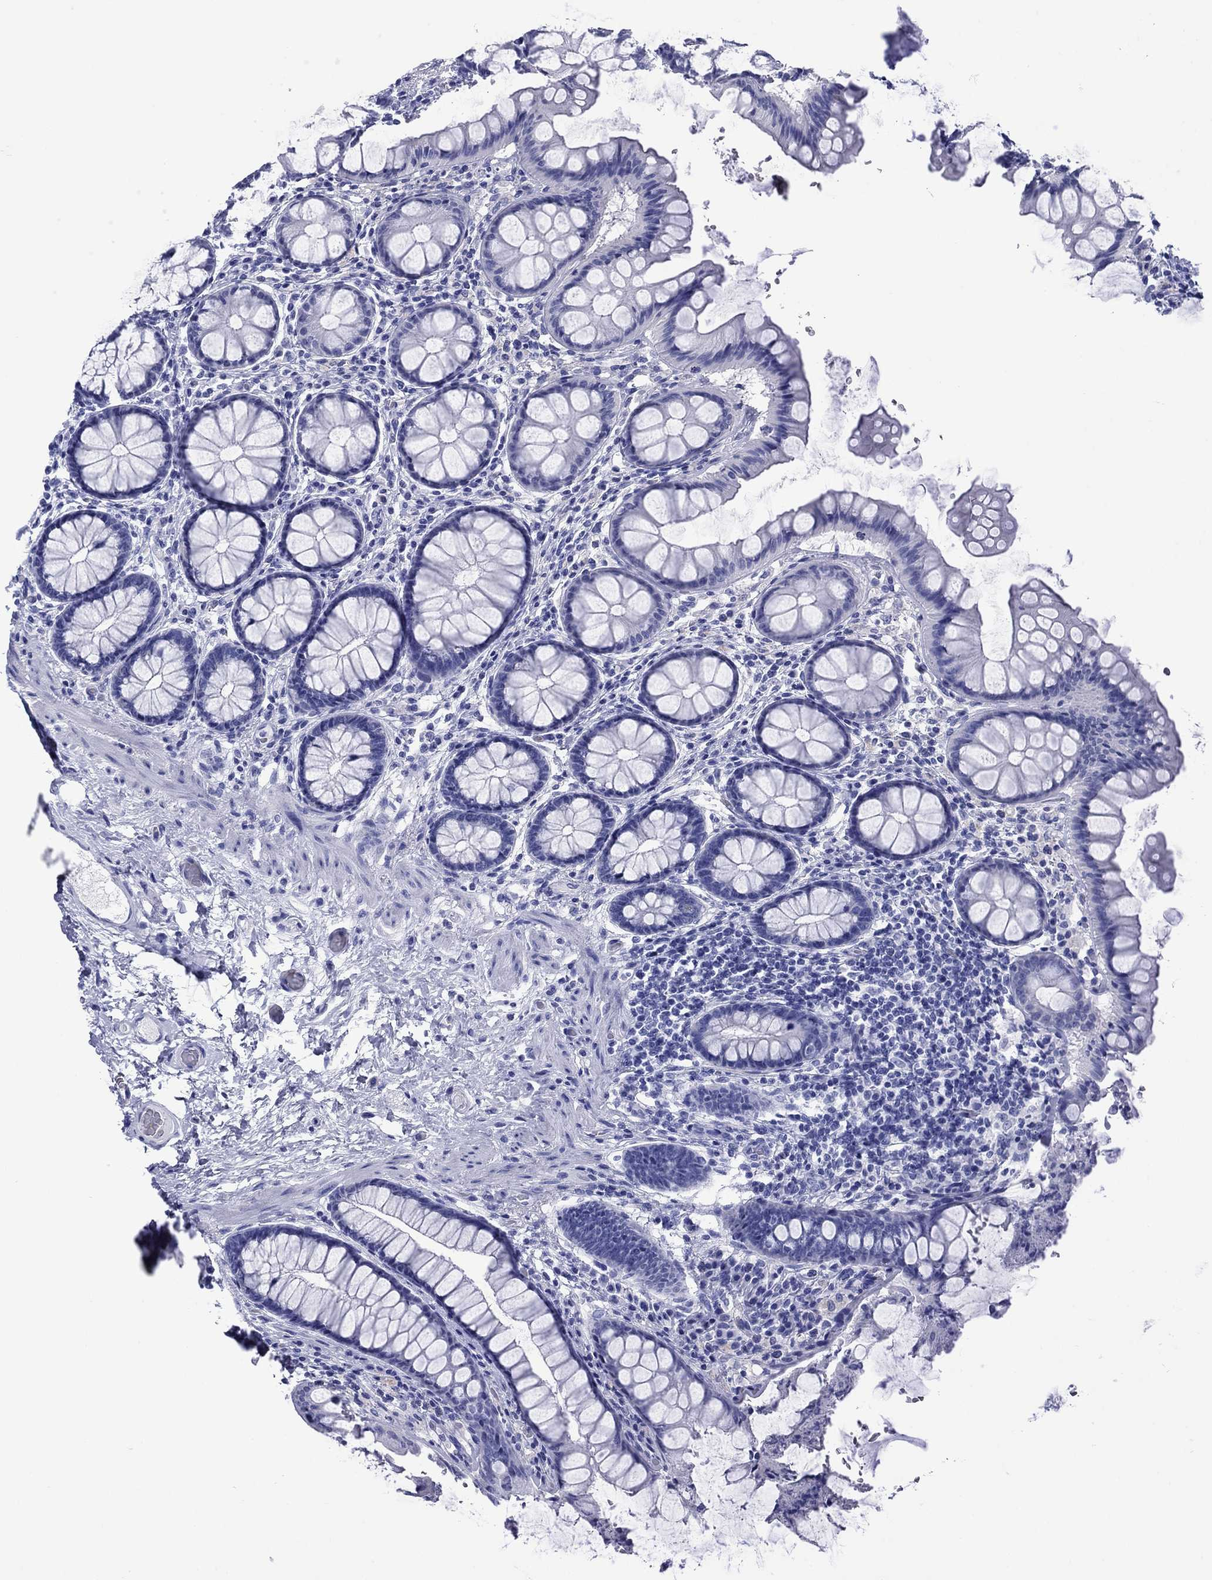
{"staining": {"intensity": "negative", "quantity": "none", "location": "none"}, "tissue": "colon", "cell_type": "Endothelial cells", "image_type": "normal", "snomed": [{"axis": "morphology", "description": "Normal tissue, NOS"}, {"axis": "topography", "description": "Colon"}], "caption": "An IHC image of unremarkable colon is shown. There is no staining in endothelial cells of colon.", "gene": "ROM1", "patient": {"sex": "female", "age": 65}}